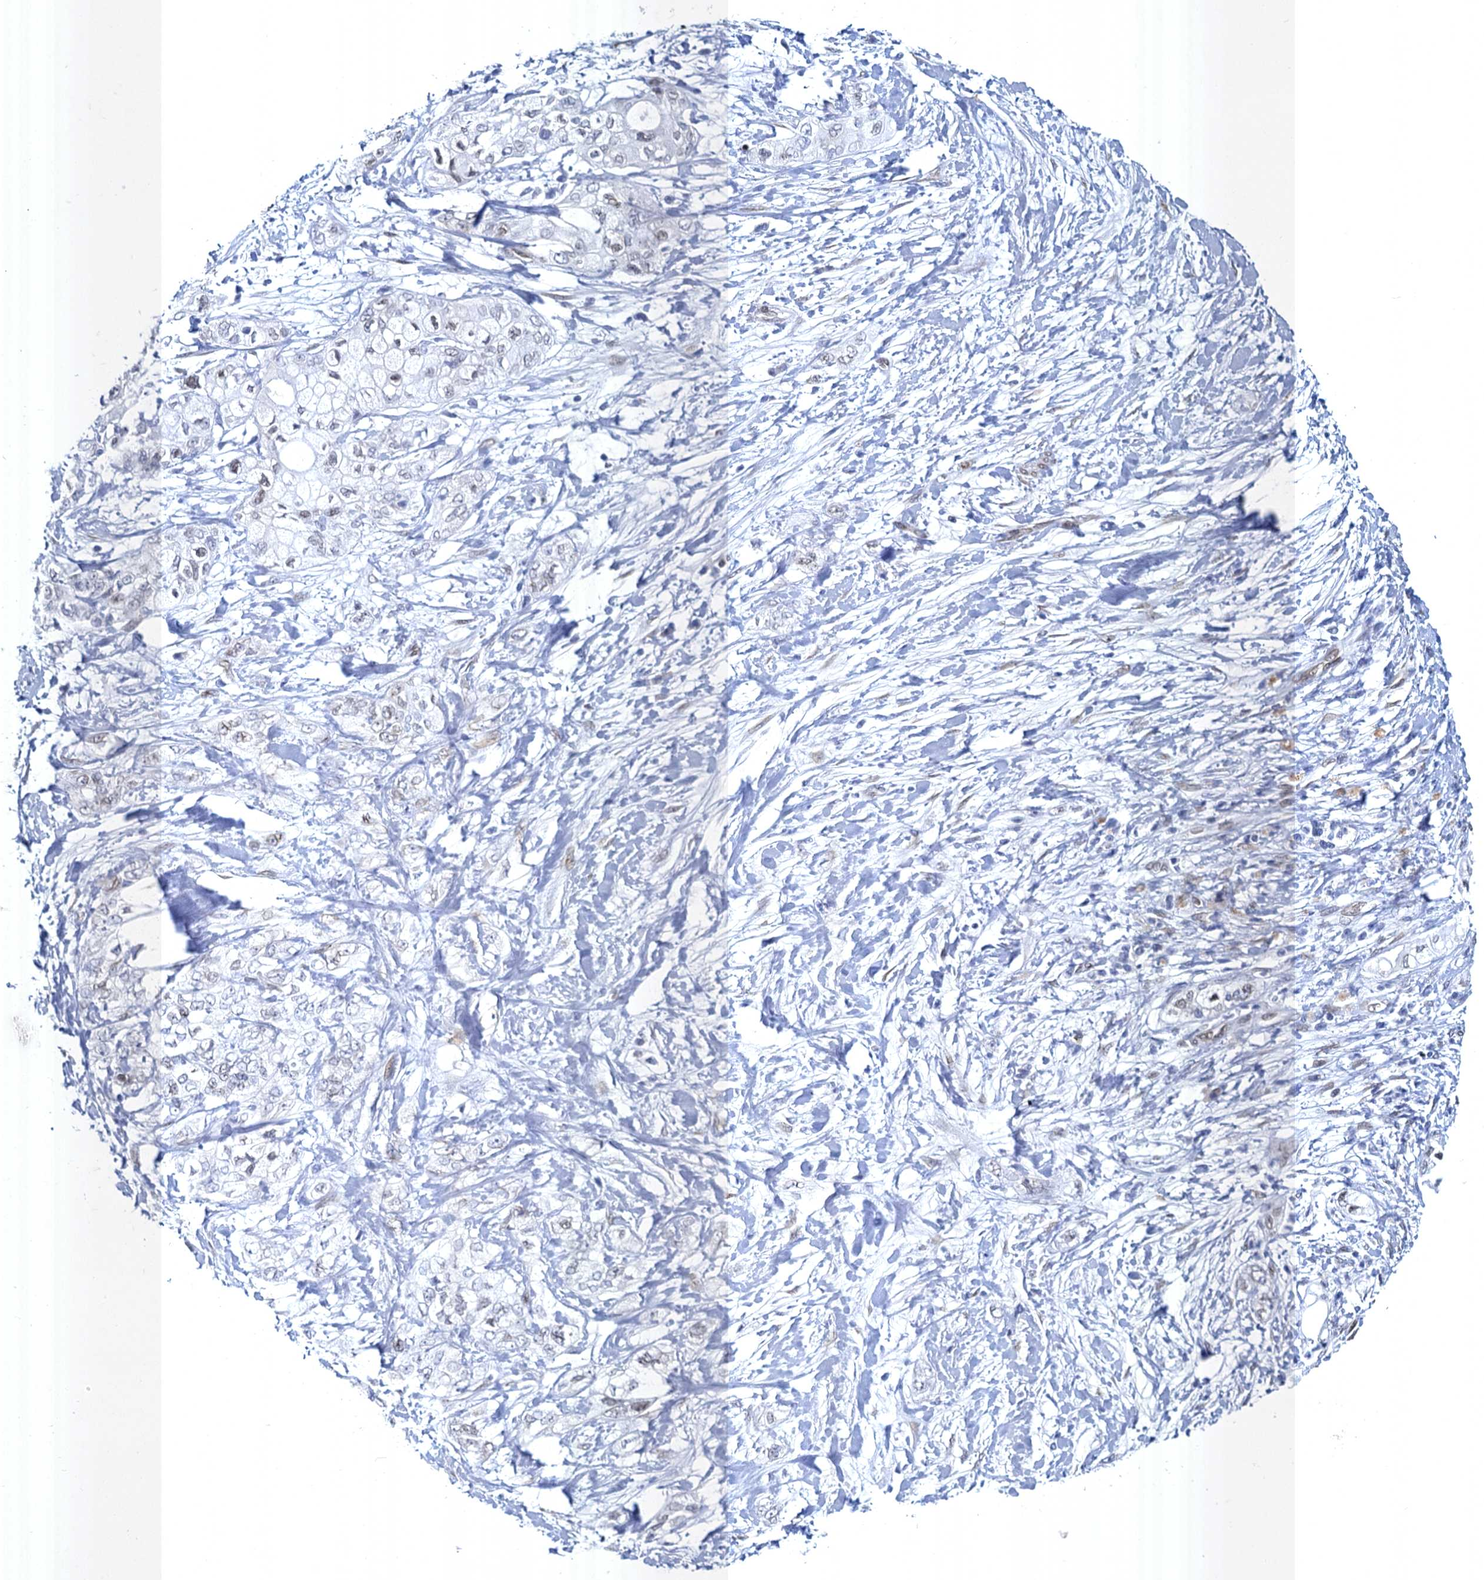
{"staining": {"intensity": "weak", "quantity": "<25%", "location": "nuclear"}, "tissue": "pancreatic cancer", "cell_type": "Tumor cells", "image_type": "cancer", "snomed": [{"axis": "morphology", "description": "Adenocarcinoma, NOS"}, {"axis": "topography", "description": "Pancreas"}], "caption": "Immunohistochemistry photomicrograph of human pancreatic adenocarcinoma stained for a protein (brown), which displays no positivity in tumor cells.", "gene": "PRSS35", "patient": {"sex": "male", "age": 70}}